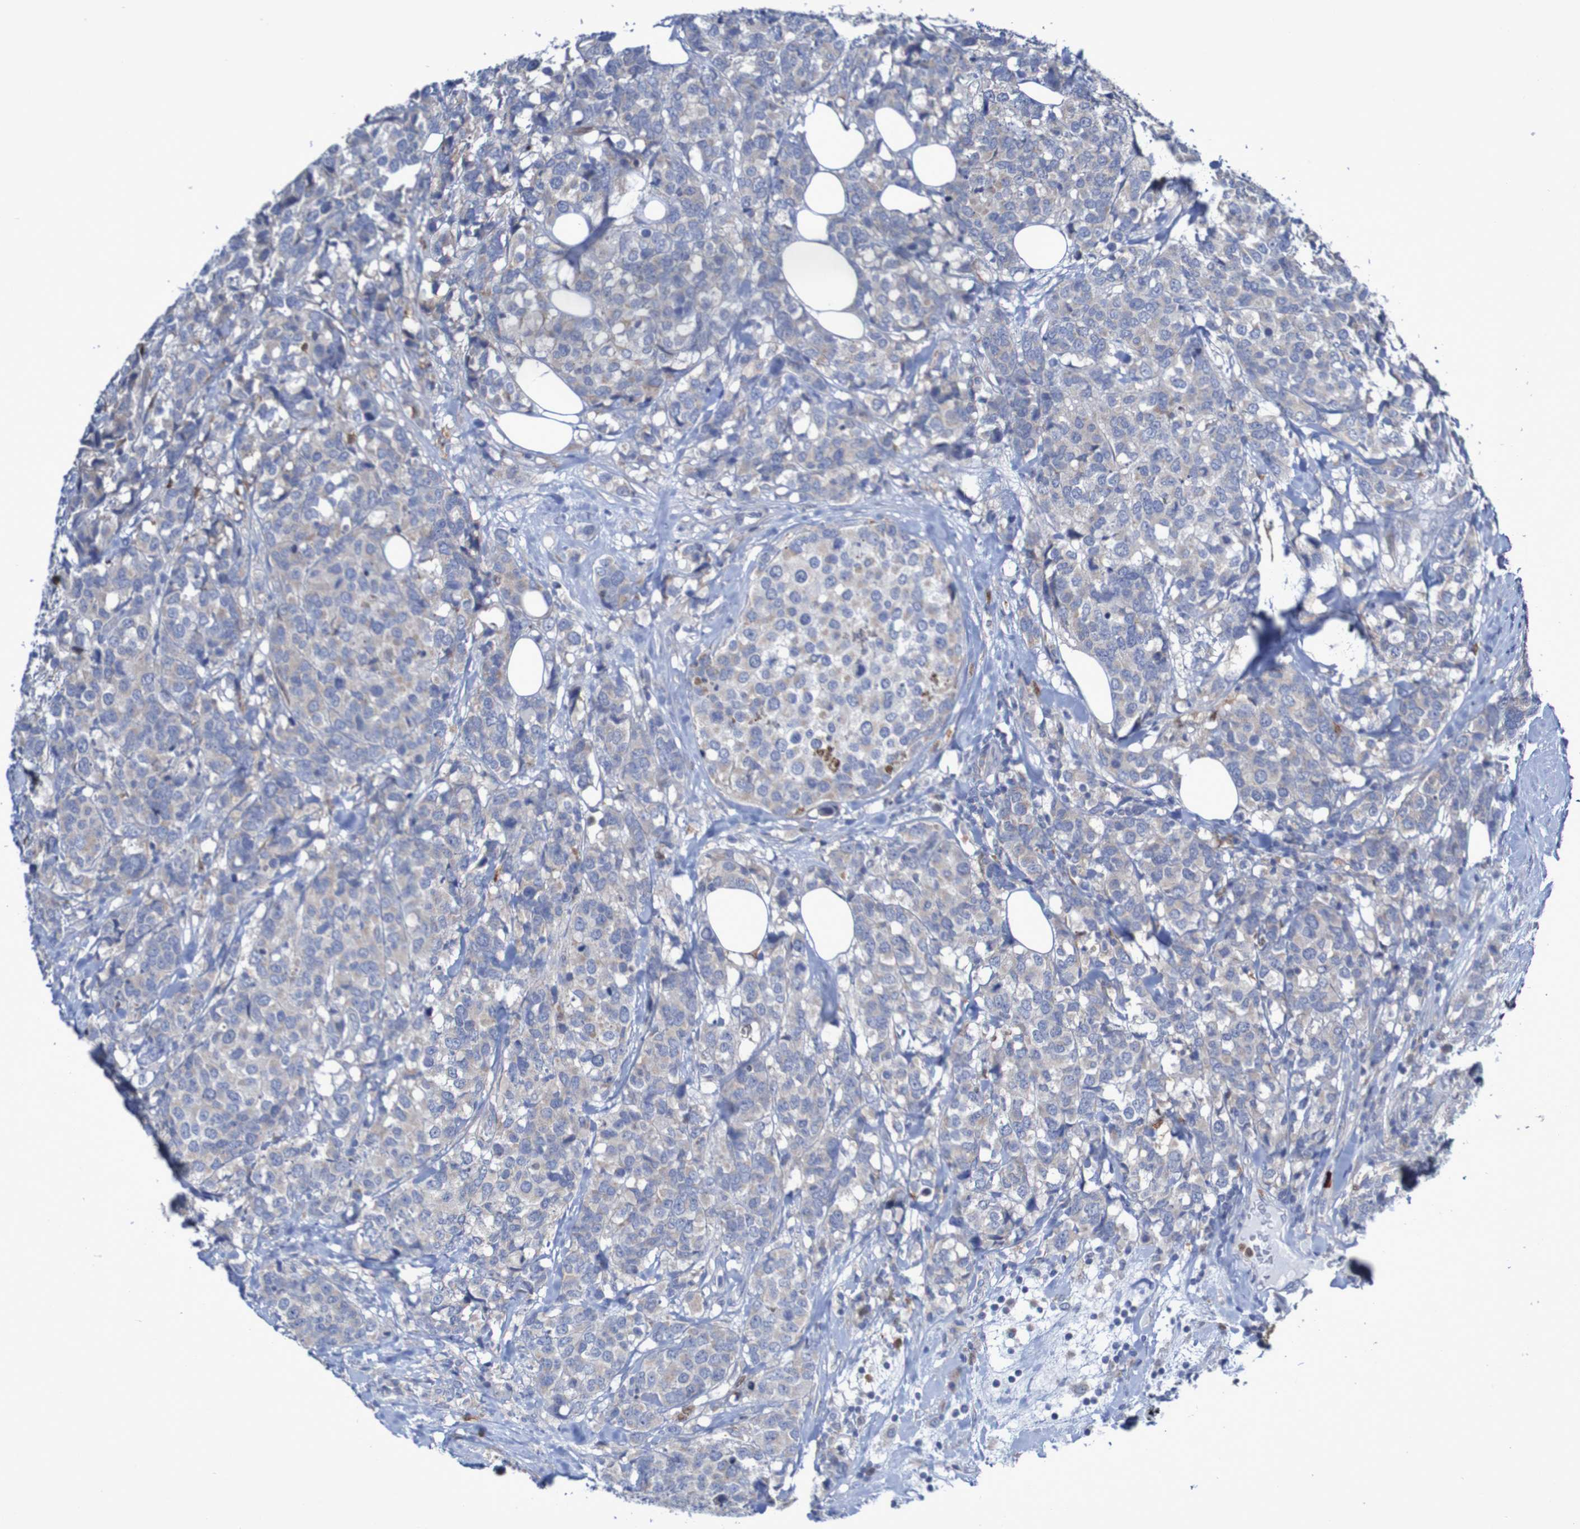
{"staining": {"intensity": "weak", "quantity": ">75%", "location": "cytoplasmic/membranous"}, "tissue": "breast cancer", "cell_type": "Tumor cells", "image_type": "cancer", "snomed": [{"axis": "morphology", "description": "Lobular carcinoma"}, {"axis": "topography", "description": "Breast"}], "caption": "Human lobular carcinoma (breast) stained with a brown dye exhibits weak cytoplasmic/membranous positive staining in about >75% of tumor cells.", "gene": "PARP4", "patient": {"sex": "female", "age": 59}}